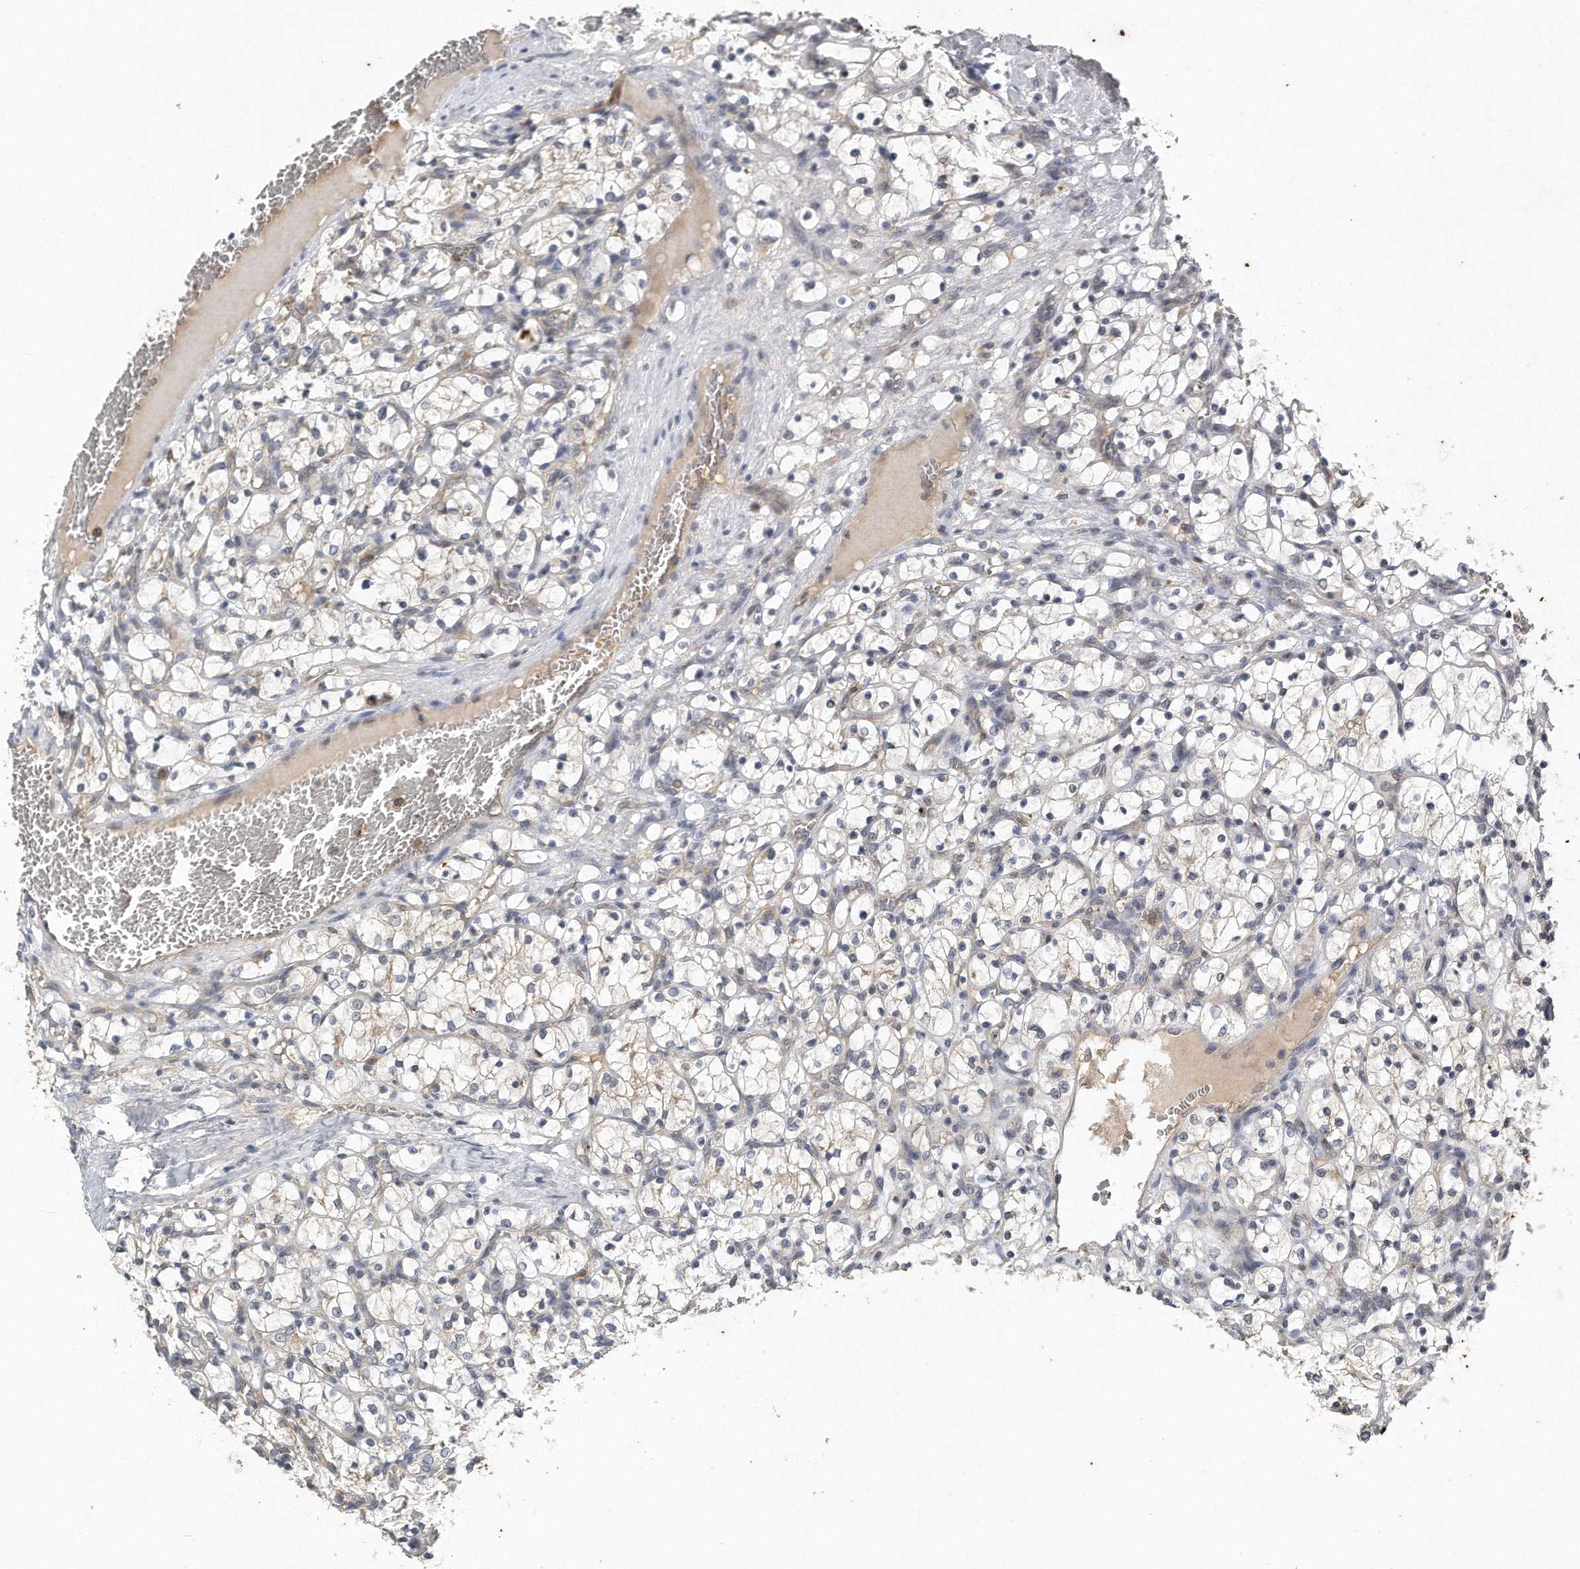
{"staining": {"intensity": "negative", "quantity": "none", "location": "none"}, "tissue": "renal cancer", "cell_type": "Tumor cells", "image_type": "cancer", "snomed": [{"axis": "morphology", "description": "Adenocarcinoma, NOS"}, {"axis": "topography", "description": "Kidney"}], "caption": "This is a image of immunohistochemistry (IHC) staining of renal adenocarcinoma, which shows no staining in tumor cells. (DAB (3,3'-diaminobenzidine) IHC with hematoxylin counter stain).", "gene": "CAMK1", "patient": {"sex": "female", "age": 69}}